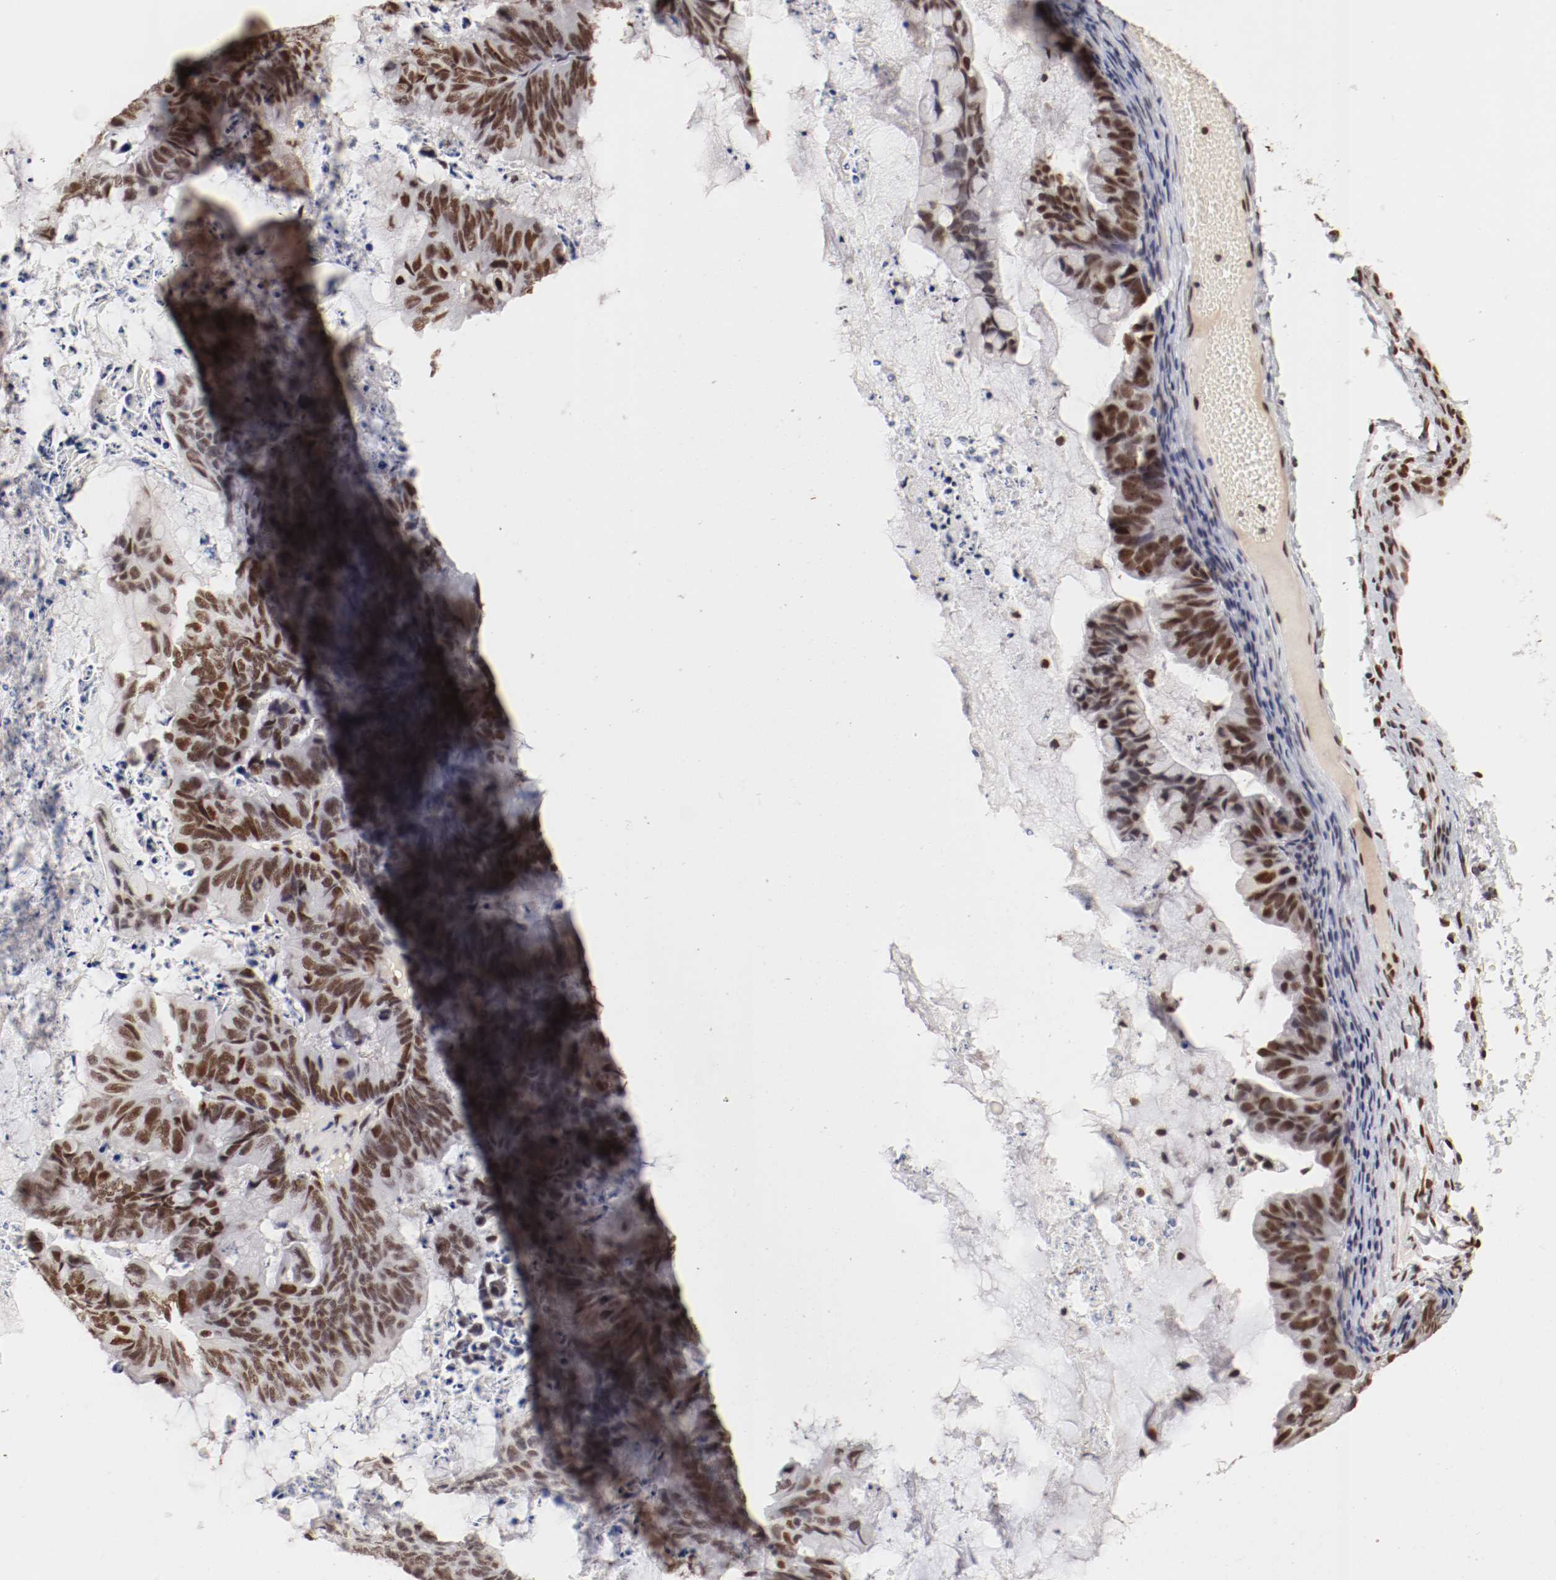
{"staining": {"intensity": "moderate", "quantity": ">75%", "location": "nuclear"}, "tissue": "ovarian cancer", "cell_type": "Tumor cells", "image_type": "cancer", "snomed": [{"axis": "morphology", "description": "Cystadenocarcinoma, mucinous, NOS"}, {"axis": "topography", "description": "Ovary"}], "caption": "Mucinous cystadenocarcinoma (ovarian) stained with a protein marker exhibits moderate staining in tumor cells.", "gene": "TP53BP1", "patient": {"sex": "female", "age": 36}}